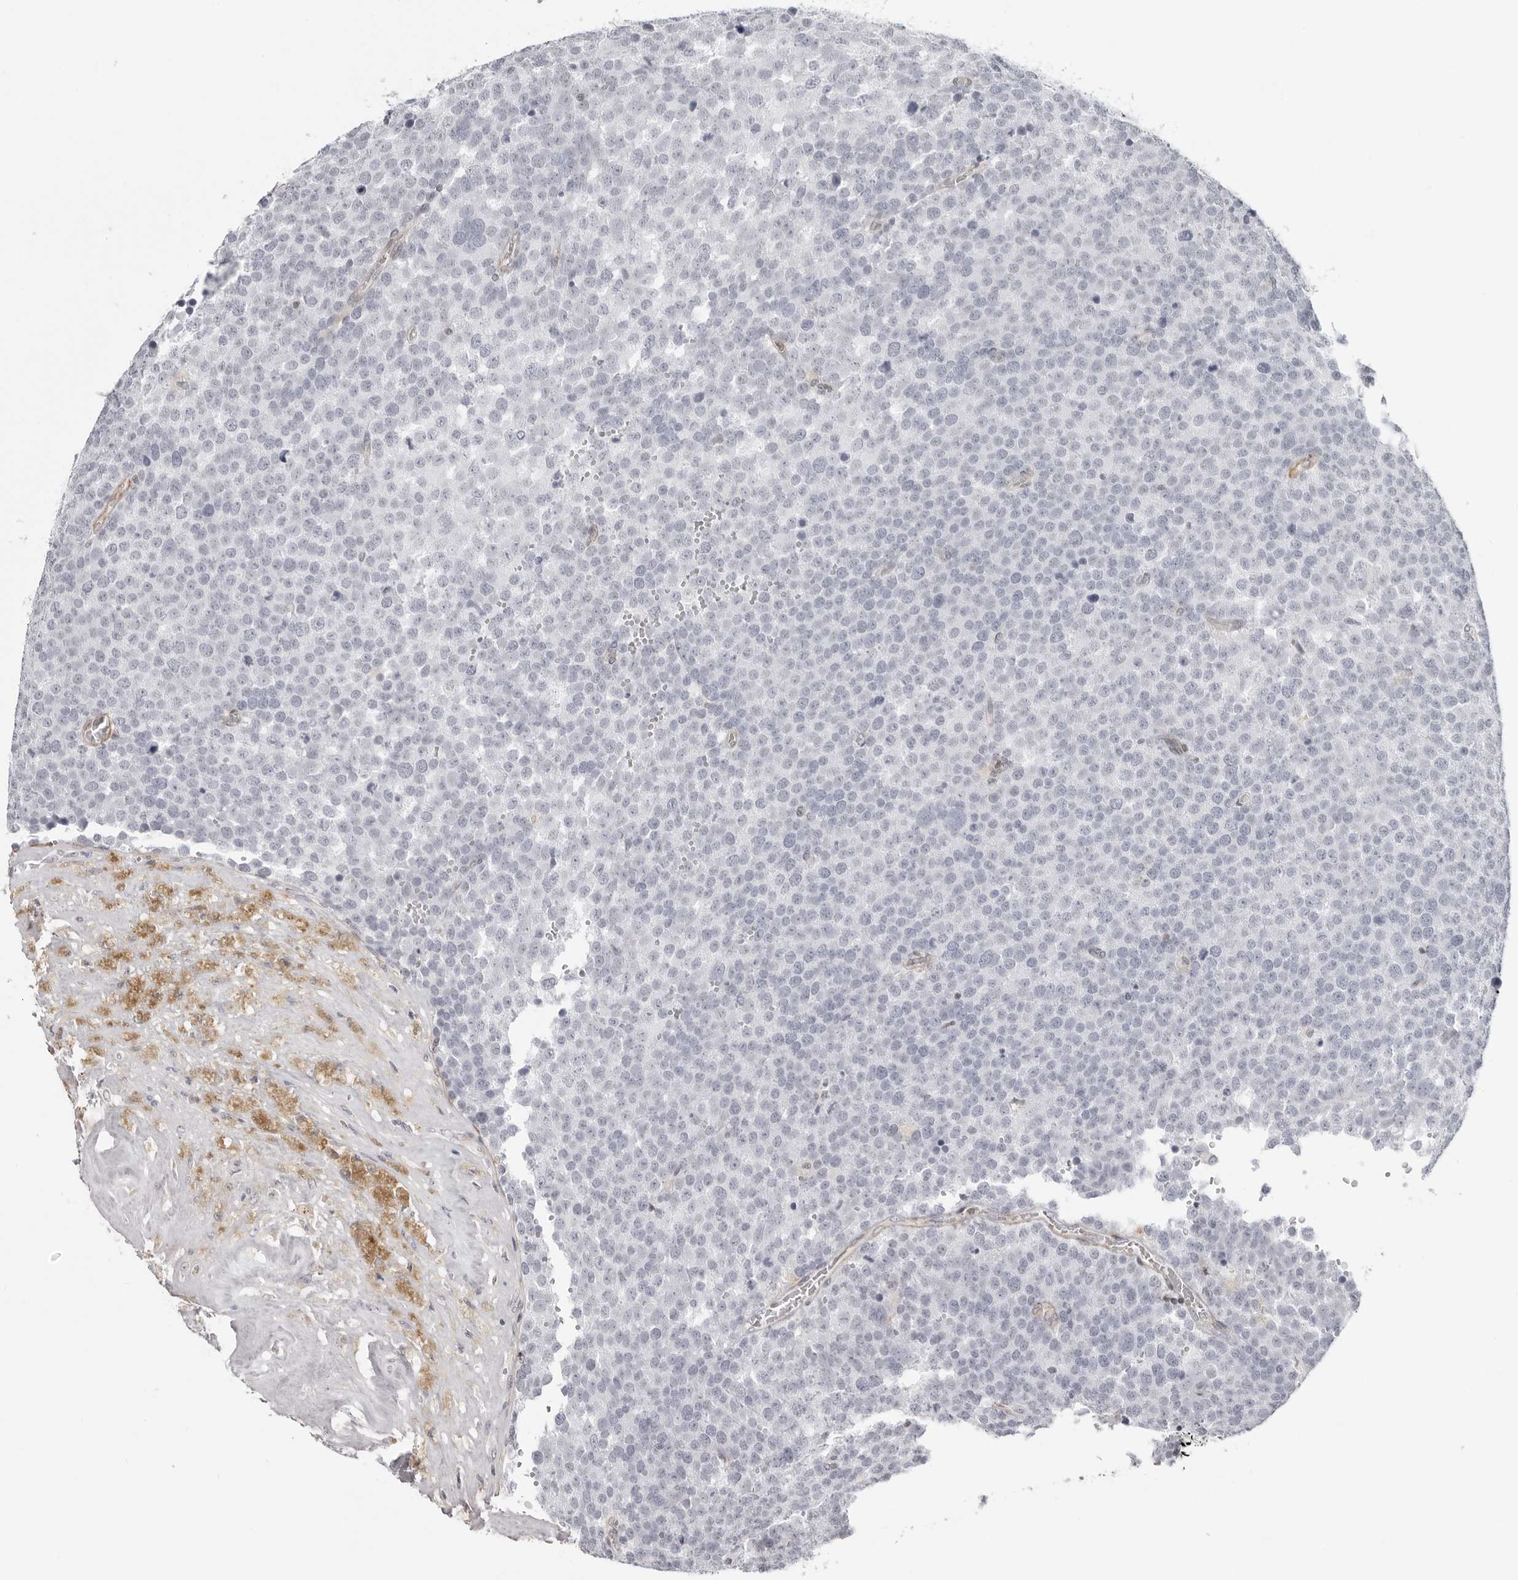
{"staining": {"intensity": "negative", "quantity": "none", "location": "none"}, "tissue": "testis cancer", "cell_type": "Tumor cells", "image_type": "cancer", "snomed": [{"axis": "morphology", "description": "Seminoma, NOS"}, {"axis": "topography", "description": "Testis"}], "caption": "Tumor cells show no significant expression in seminoma (testis).", "gene": "UNK", "patient": {"sex": "male", "age": 71}}